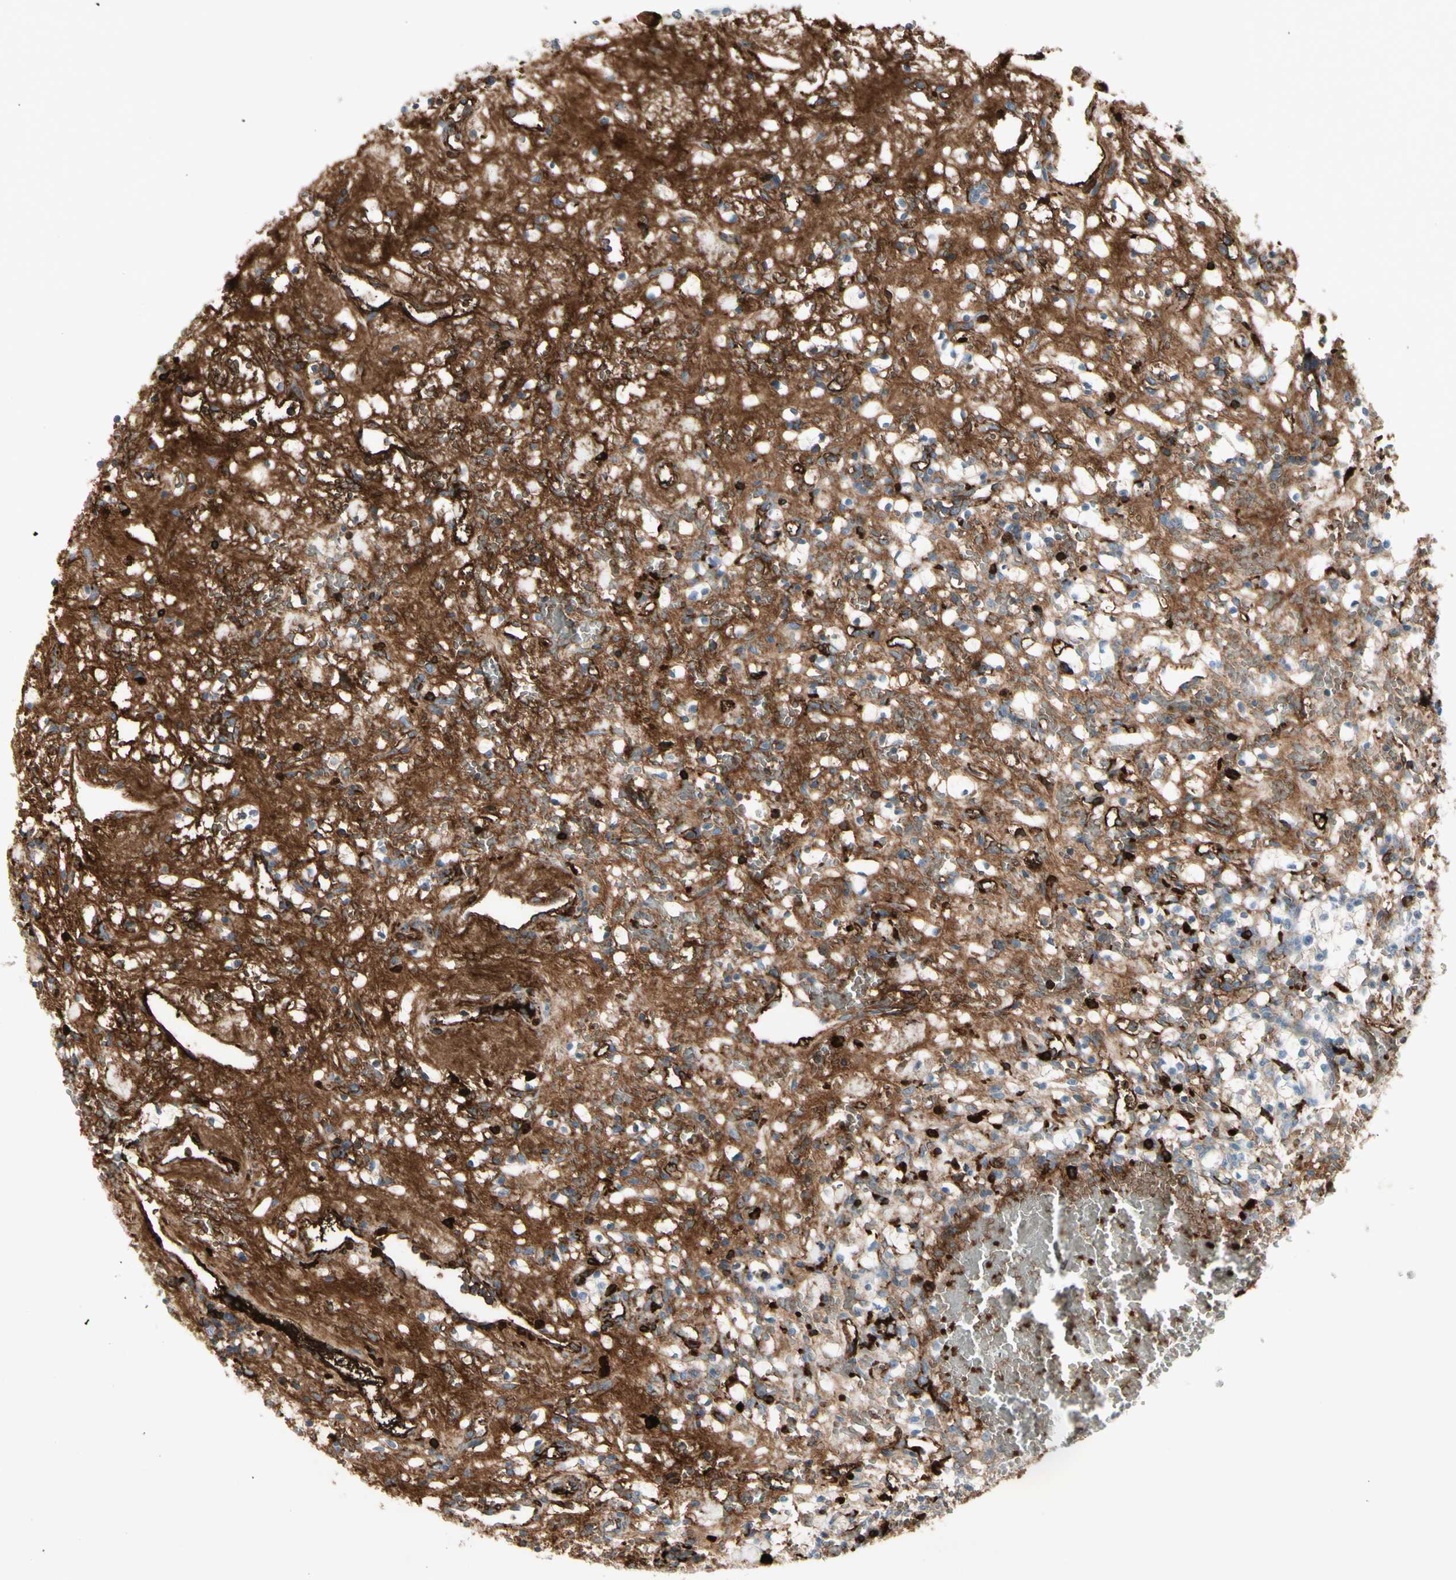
{"staining": {"intensity": "negative", "quantity": "none", "location": "none"}, "tissue": "renal cancer", "cell_type": "Tumor cells", "image_type": "cancer", "snomed": [{"axis": "morphology", "description": "Adenocarcinoma, NOS"}, {"axis": "topography", "description": "Kidney"}], "caption": "Immunohistochemical staining of renal cancer shows no significant positivity in tumor cells.", "gene": "IGHG1", "patient": {"sex": "female", "age": 60}}